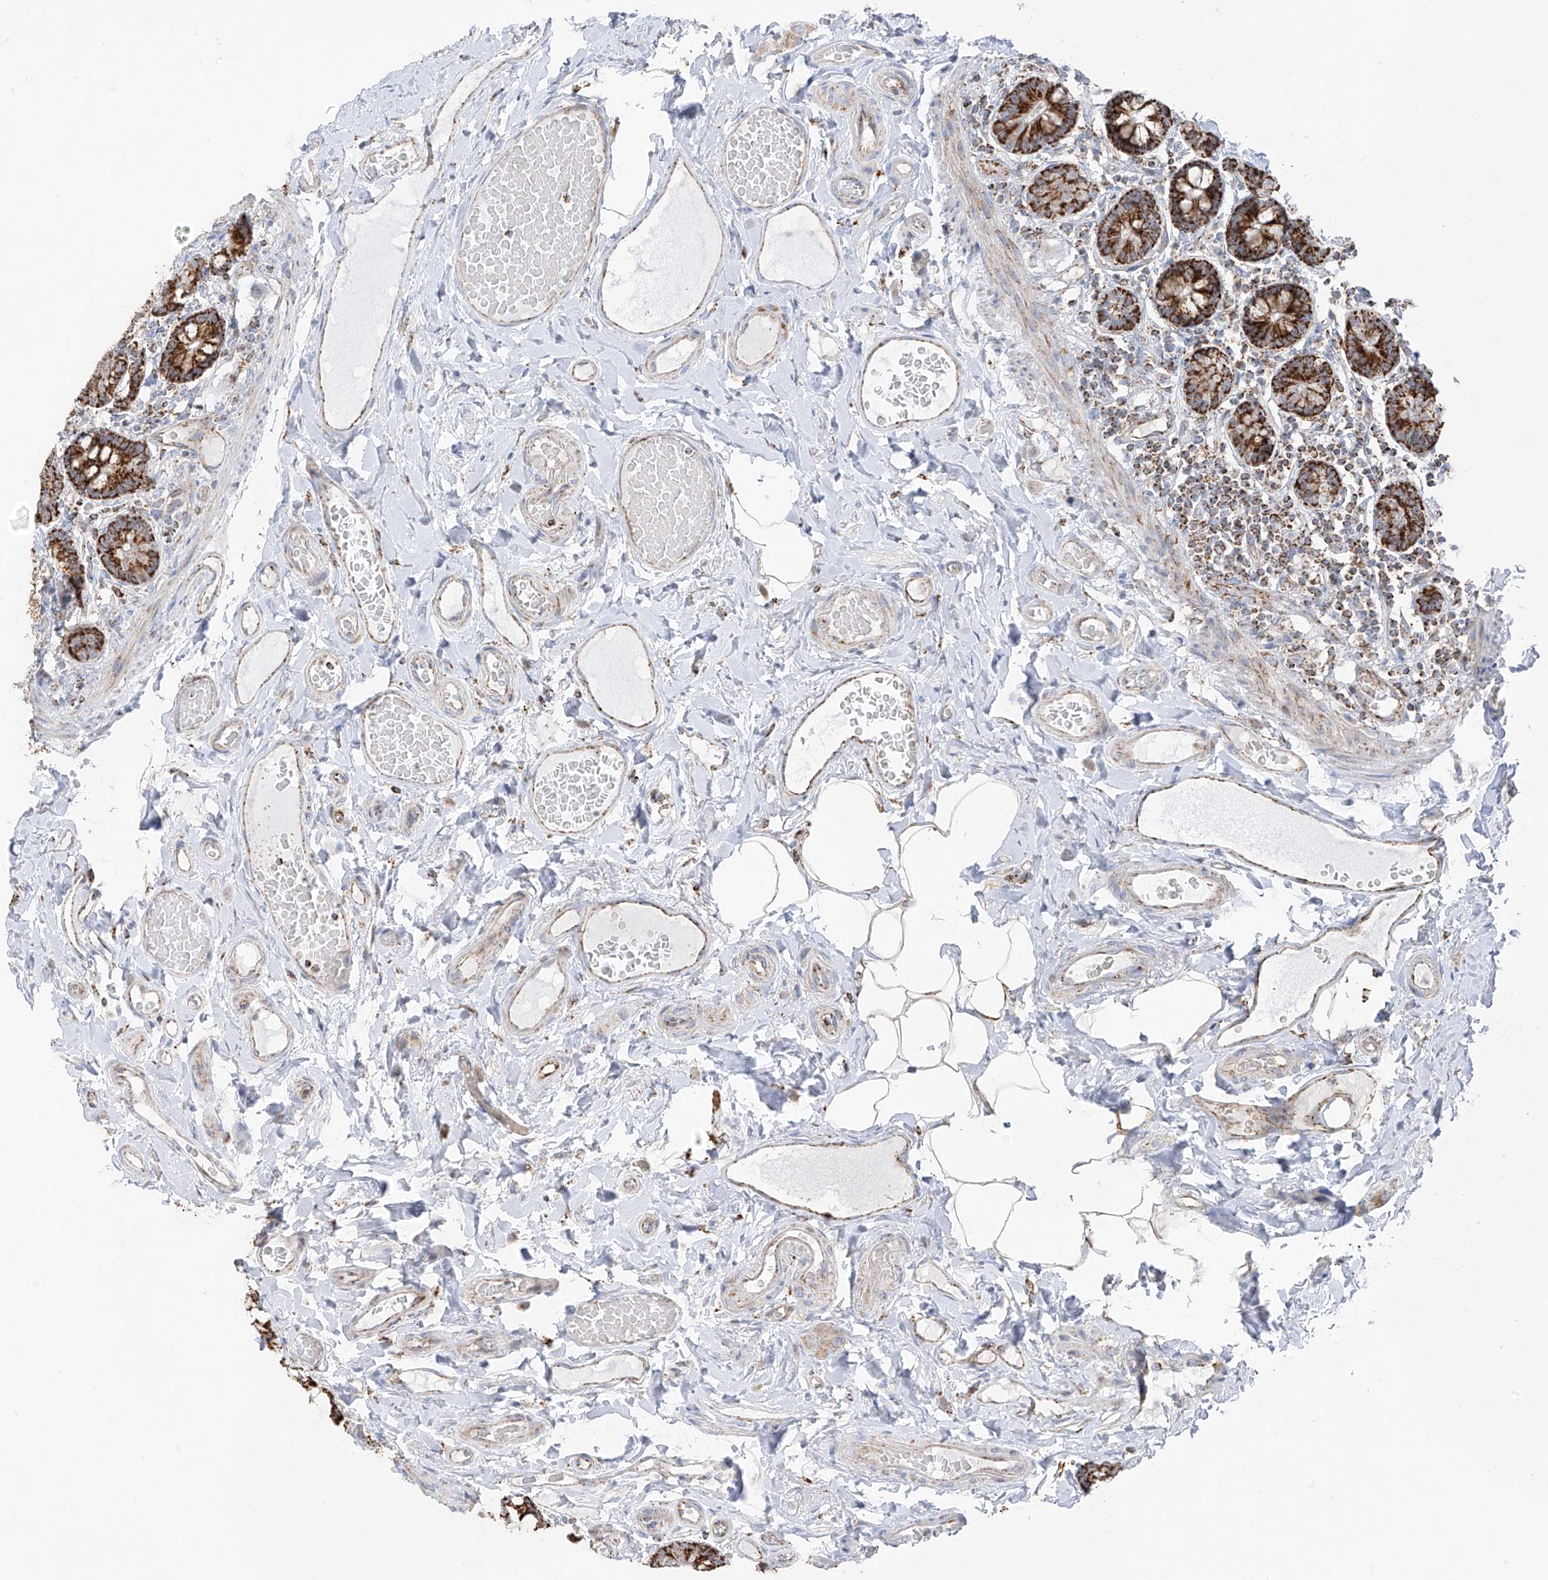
{"staining": {"intensity": "strong", "quantity": ">75%", "location": "cytoplasmic/membranous"}, "tissue": "small intestine", "cell_type": "Glandular cells", "image_type": "normal", "snomed": [{"axis": "morphology", "description": "Normal tissue, NOS"}, {"axis": "topography", "description": "Small intestine"}], "caption": "Immunohistochemistry (IHC) histopathology image of unremarkable small intestine: human small intestine stained using immunohistochemistry exhibits high levels of strong protein expression localized specifically in the cytoplasmic/membranous of glandular cells, appearing as a cytoplasmic/membranous brown color.", "gene": "ETHE1", "patient": {"sex": "female", "age": 64}}